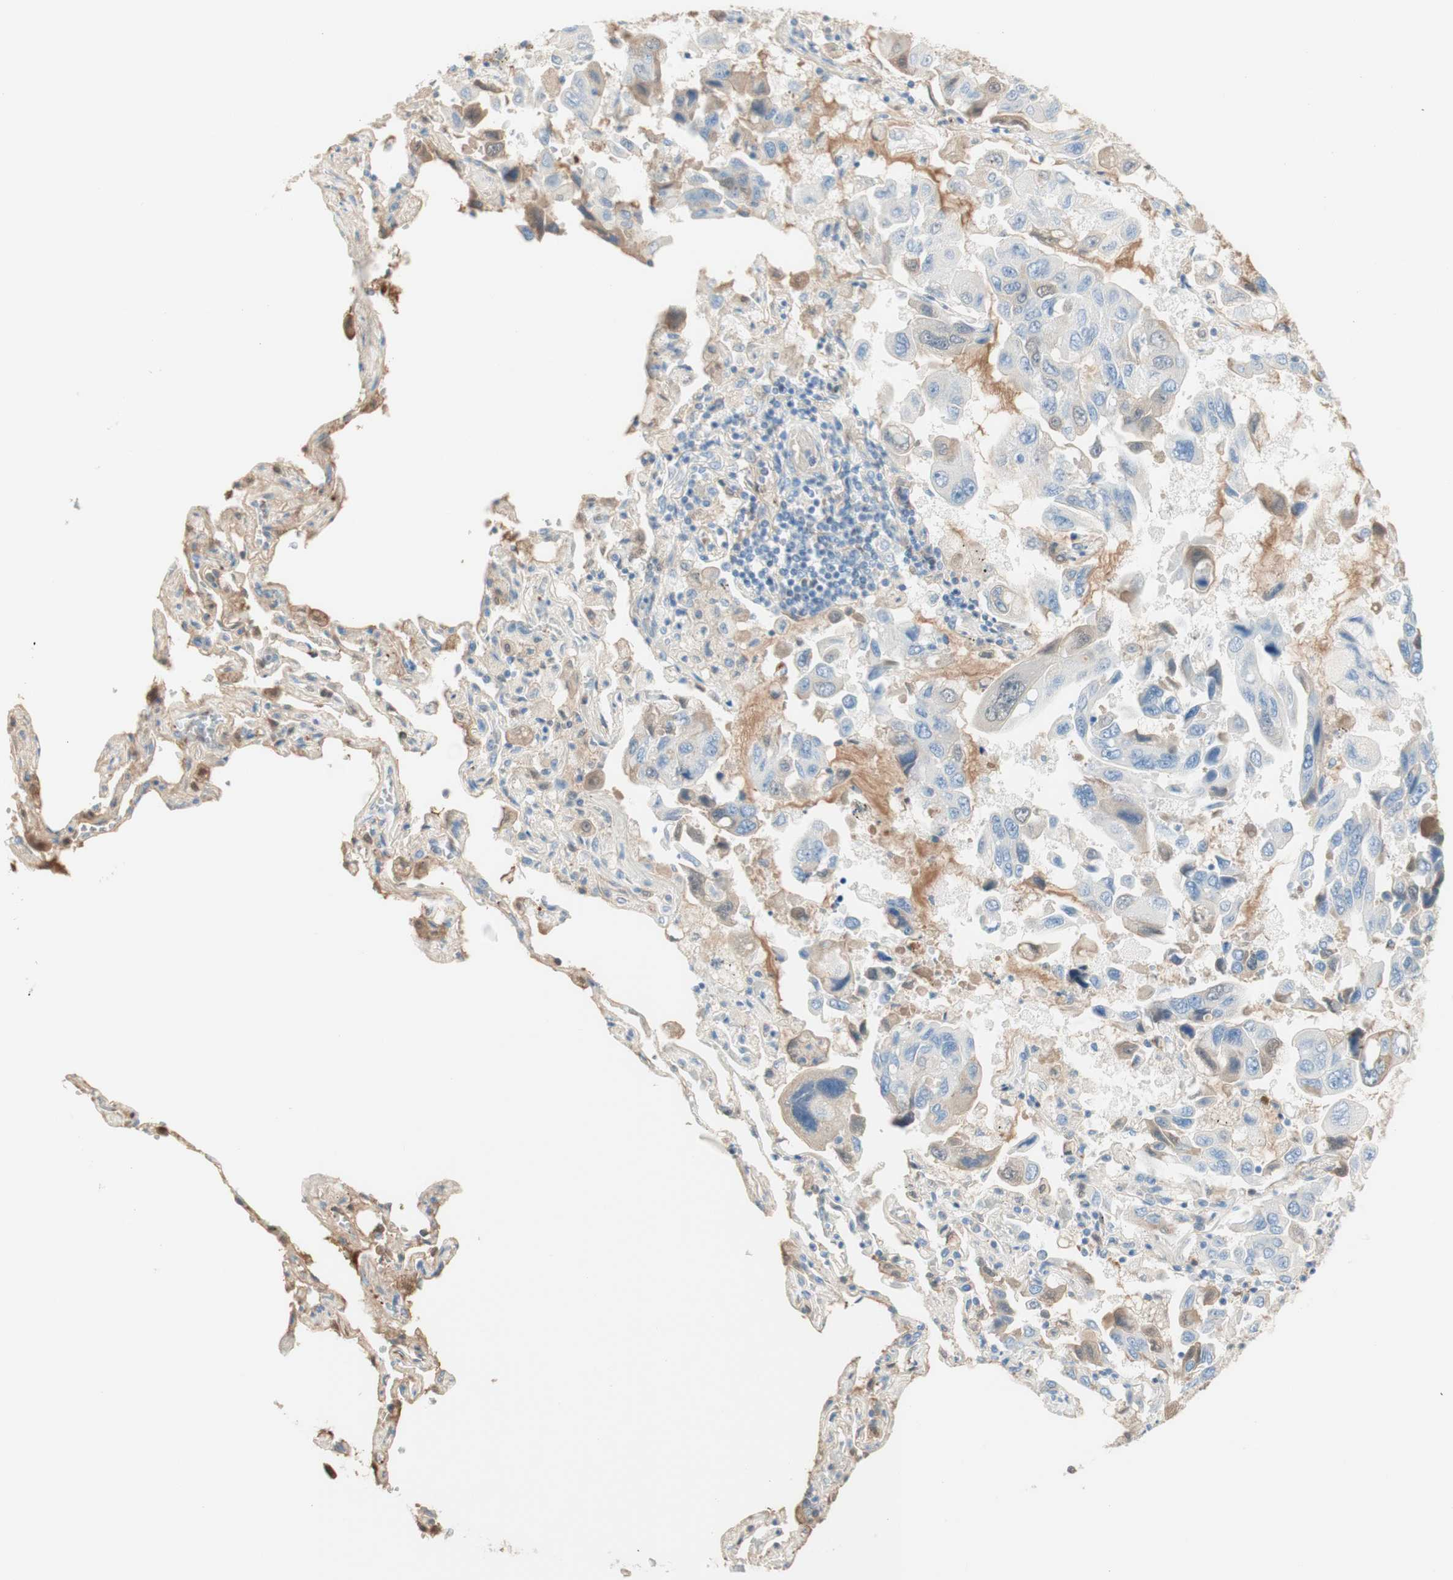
{"staining": {"intensity": "weak", "quantity": "<25%", "location": "cytoplasmic/membranous"}, "tissue": "lung cancer", "cell_type": "Tumor cells", "image_type": "cancer", "snomed": [{"axis": "morphology", "description": "Adenocarcinoma, NOS"}, {"axis": "topography", "description": "Lung"}], "caption": "There is no significant positivity in tumor cells of adenocarcinoma (lung).", "gene": "KNG1", "patient": {"sex": "male", "age": 64}}